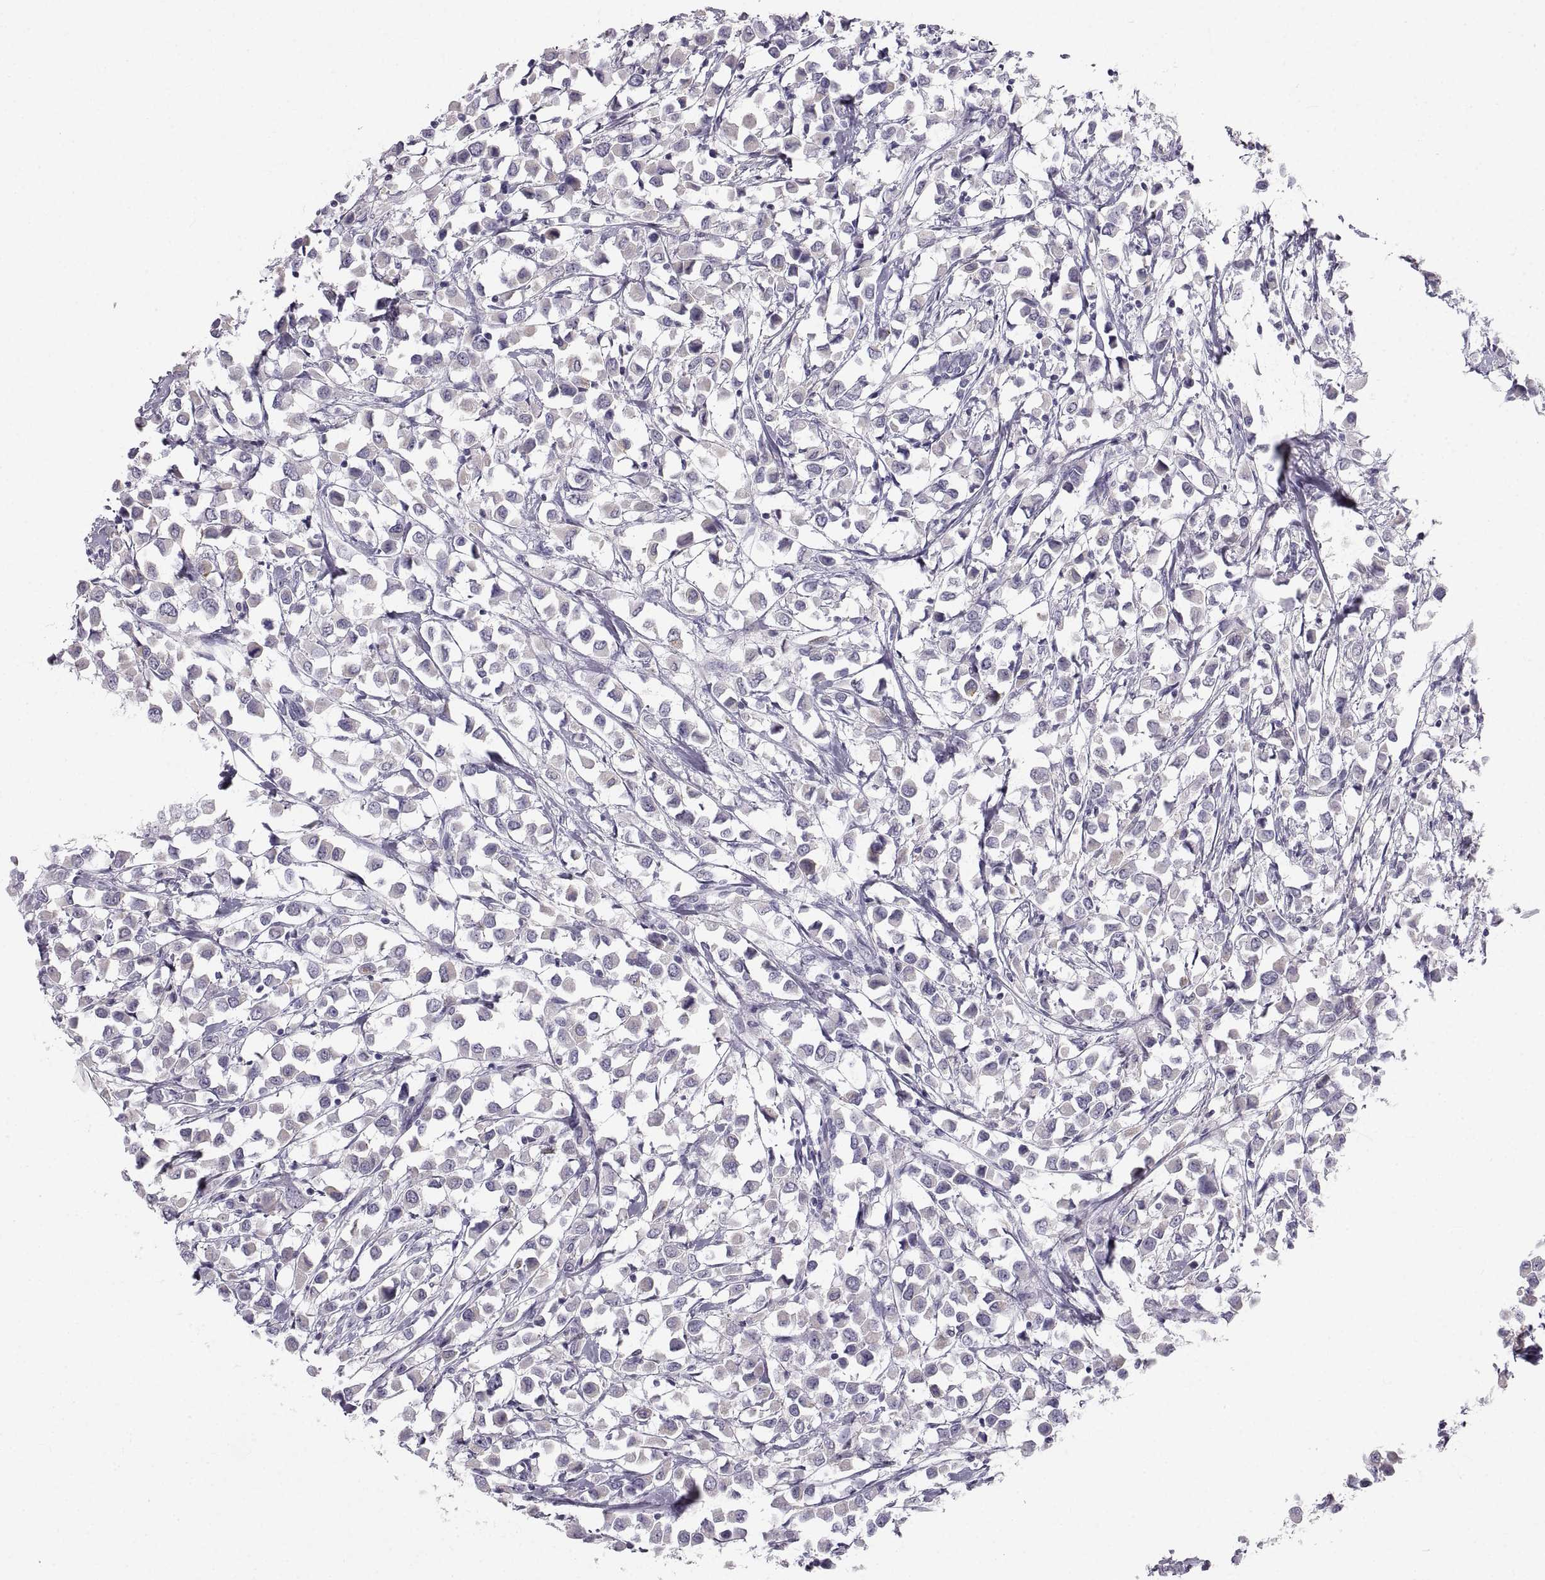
{"staining": {"intensity": "negative", "quantity": "none", "location": "none"}, "tissue": "breast cancer", "cell_type": "Tumor cells", "image_type": "cancer", "snomed": [{"axis": "morphology", "description": "Duct carcinoma"}, {"axis": "topography", "description": "Breast"}], "caption": "A high-resolution image shows IHC staining of breast cancer (infiltrating ductal carcinoma), which shows no significant positivity in tumor cells.", "gene": "ZNF185", "patient": {"sex": "female", "age": 61}}